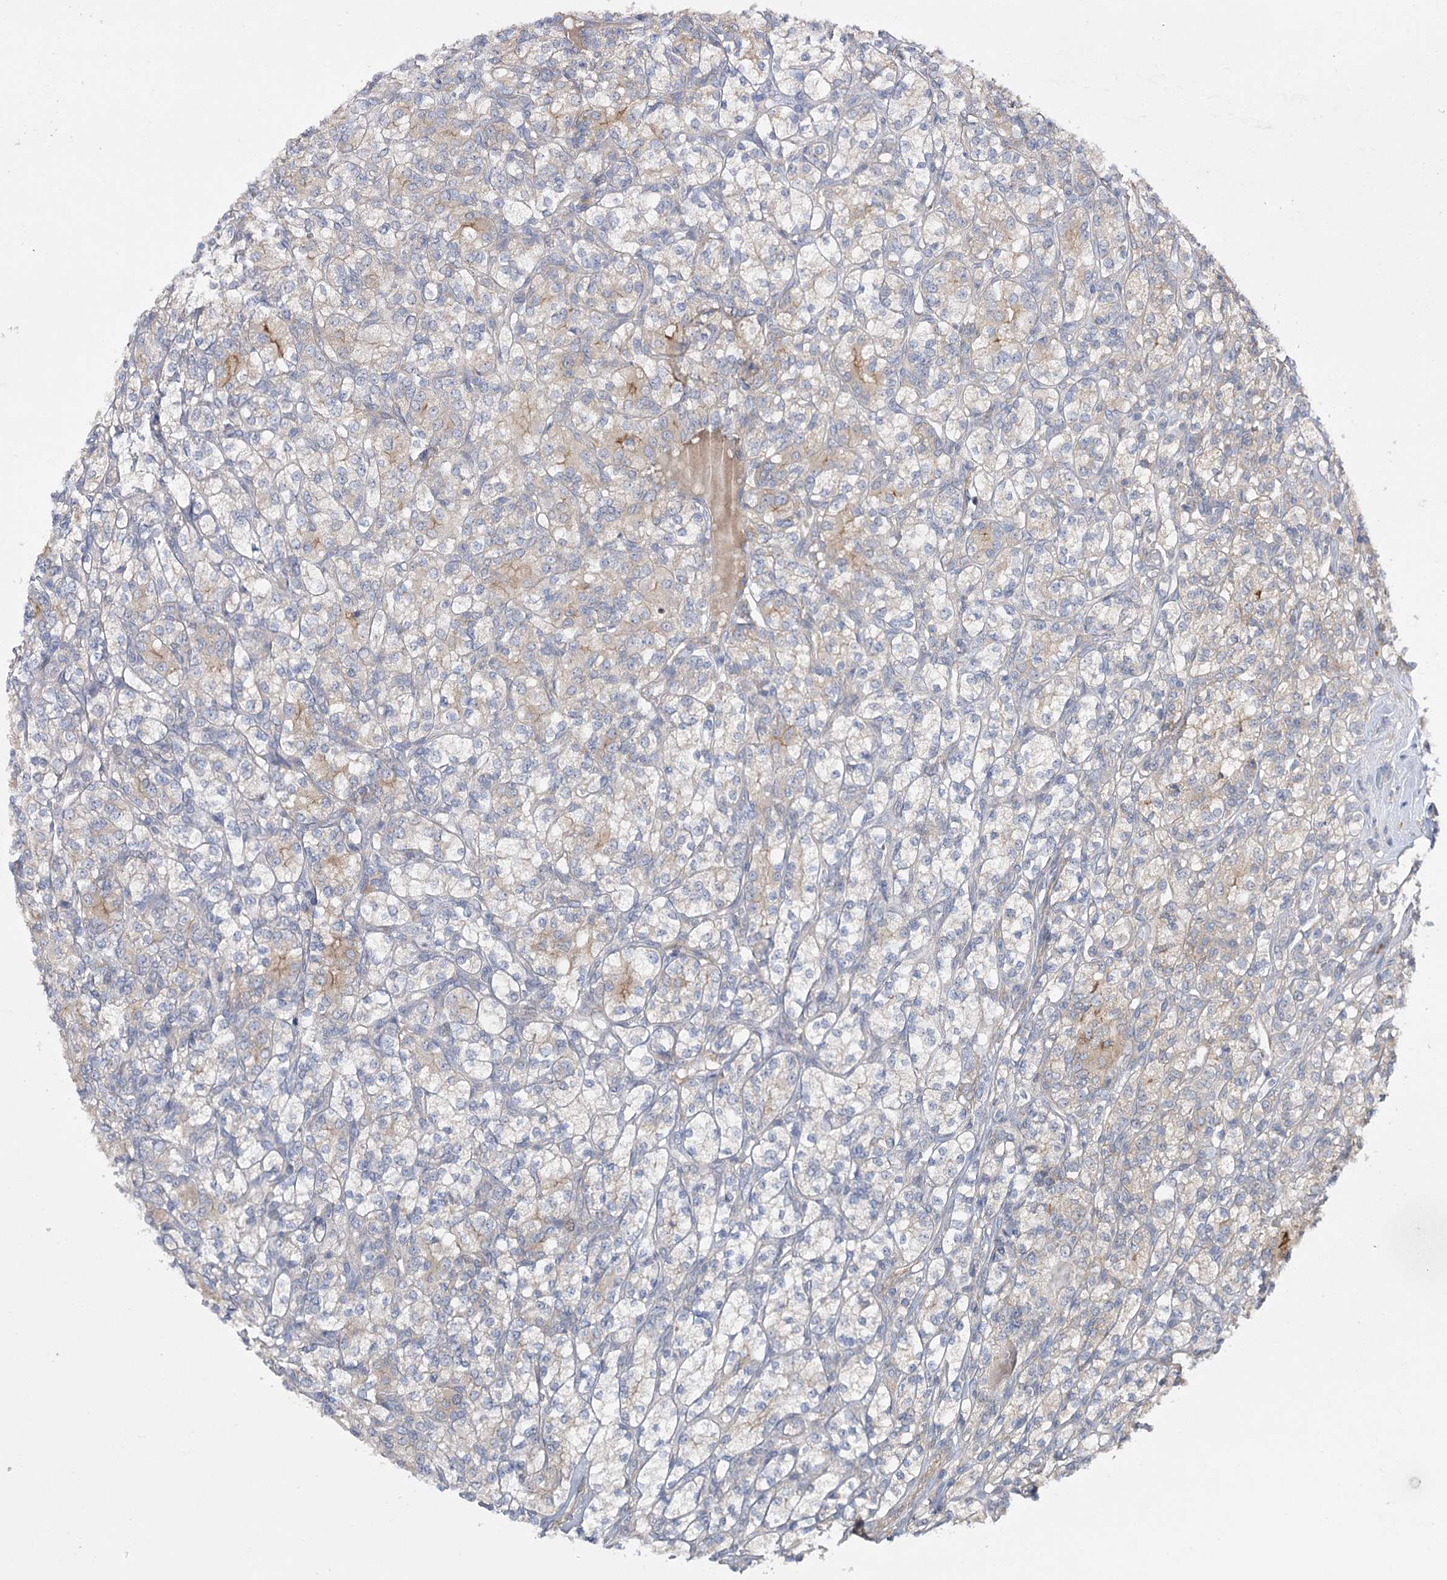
{"staining": {"intensity": "weak", "quantity": "25%-75%", "location": "cytoplasmic/membranous"}, "tissue": "renal cancer", "cell_type": "Tumor cells", "image_type": "cancer", "snomed": [{"axis": "morphology", "description": "Adenocarcinoma, NOS"}, {"axis": "topography", "description": "Kidney"}], "caption": "Immunohistochemistry (DAB (3,3'-diaminobenzidine)) staining of renal cancer shows weak cytoplasmic/membranous protein expression in about 25%-75% of tumor cells.", "gene": "BCR", "patient": {"sex": "male", "age": 77}}